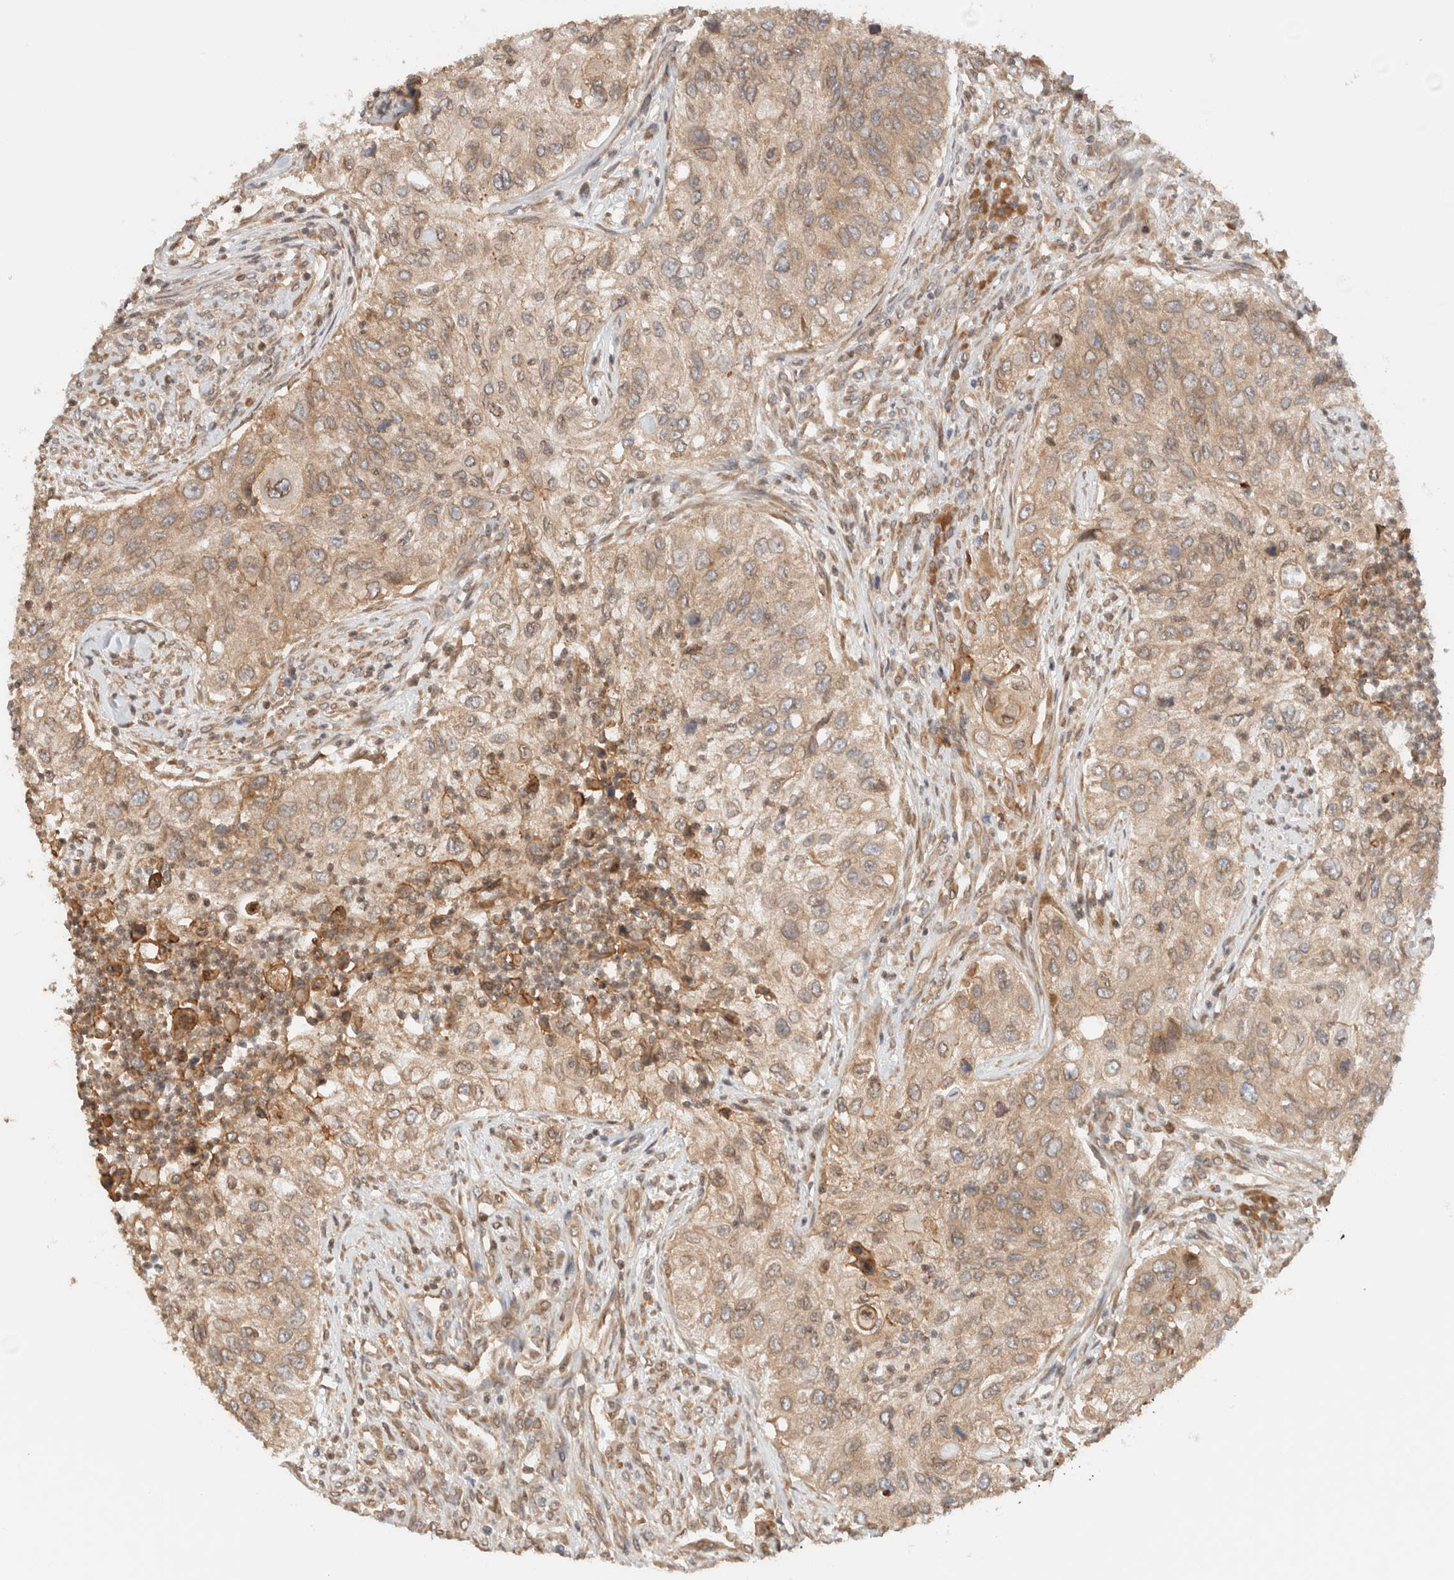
{"staining": {"intensity": "moderate", "quantity": ">75%", "location": "cytoplasmic/membranous"}, "tissue": "urothelial cancer", "cell_type": "Tumor cells", "image_type": "cancer", "snomed": [{"axis": "morphology", "description": "Urothelial carcinoma, High grade"}, {"axis": "topography", "description": "Urinary bladder"}], "caption": "The micrograph displays immunohistochemical staining of urothelial cancer. There is moderate cytoplasmic/membranous positivity is identified in about >75% of tumor cells.", "gene": "ARFGEF2", "patient": {"sex": "female", "age": 60}}